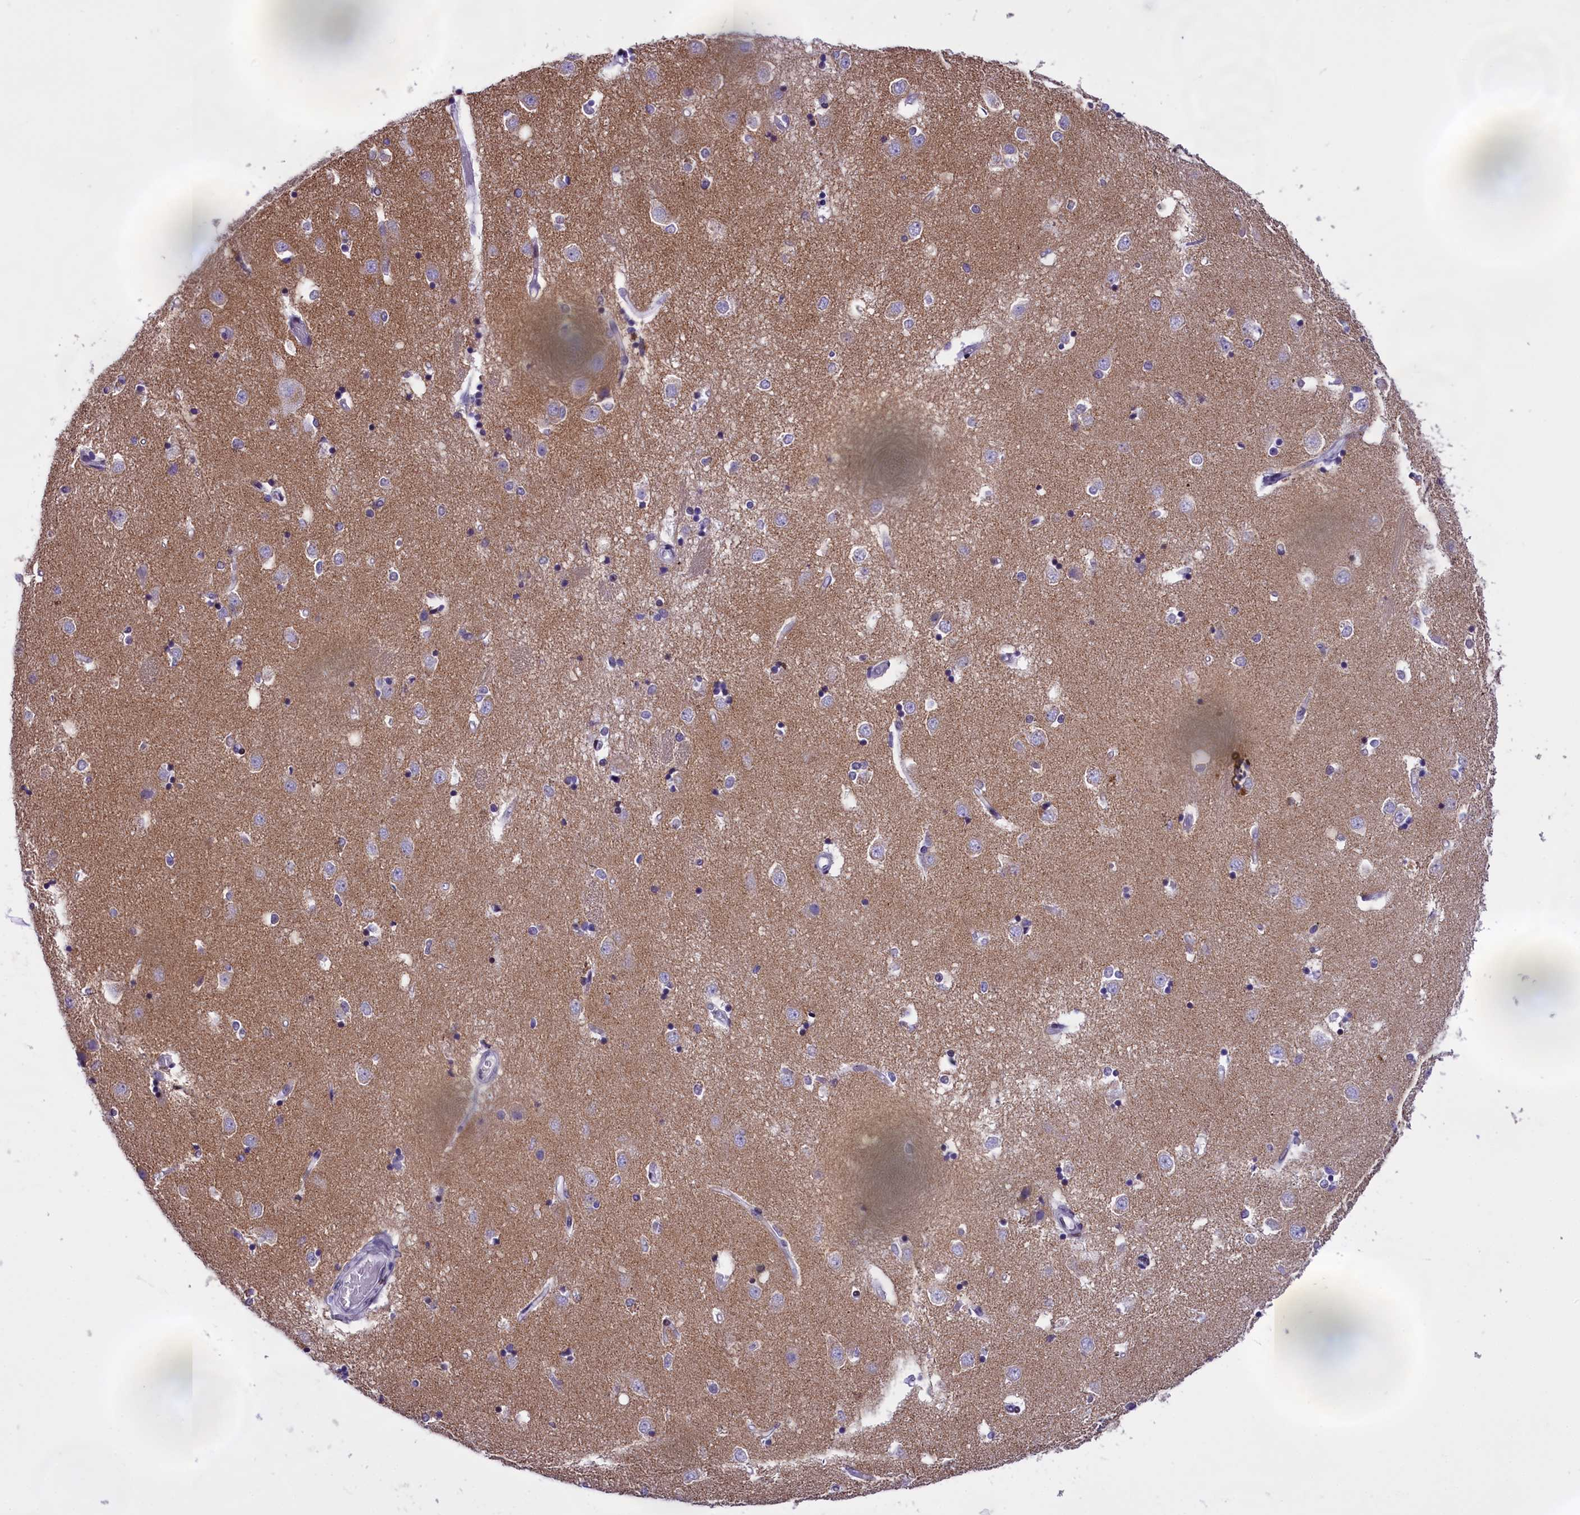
{"staining": {"intensity": "negative", "quantity": "none", "location": "none"}, "tissue": "caudate", "cell_type": "Glial cells", "image_type": "normal", "snomed": [{"axis": "morphology", "description": "Normal tissue, NOS"}, {"axis": "topography", "description": "Lateral ventricle wall"}], "caption": "Glial cells show no significant protein expression in normal caudate. Brightfield microscopy of immunohistochemistry stained with DAB (brown) and hematoxylin (blue), captured at high magnification.", "gene": "SPIRE2", "patient": {"sex": "male", "age": 45}}